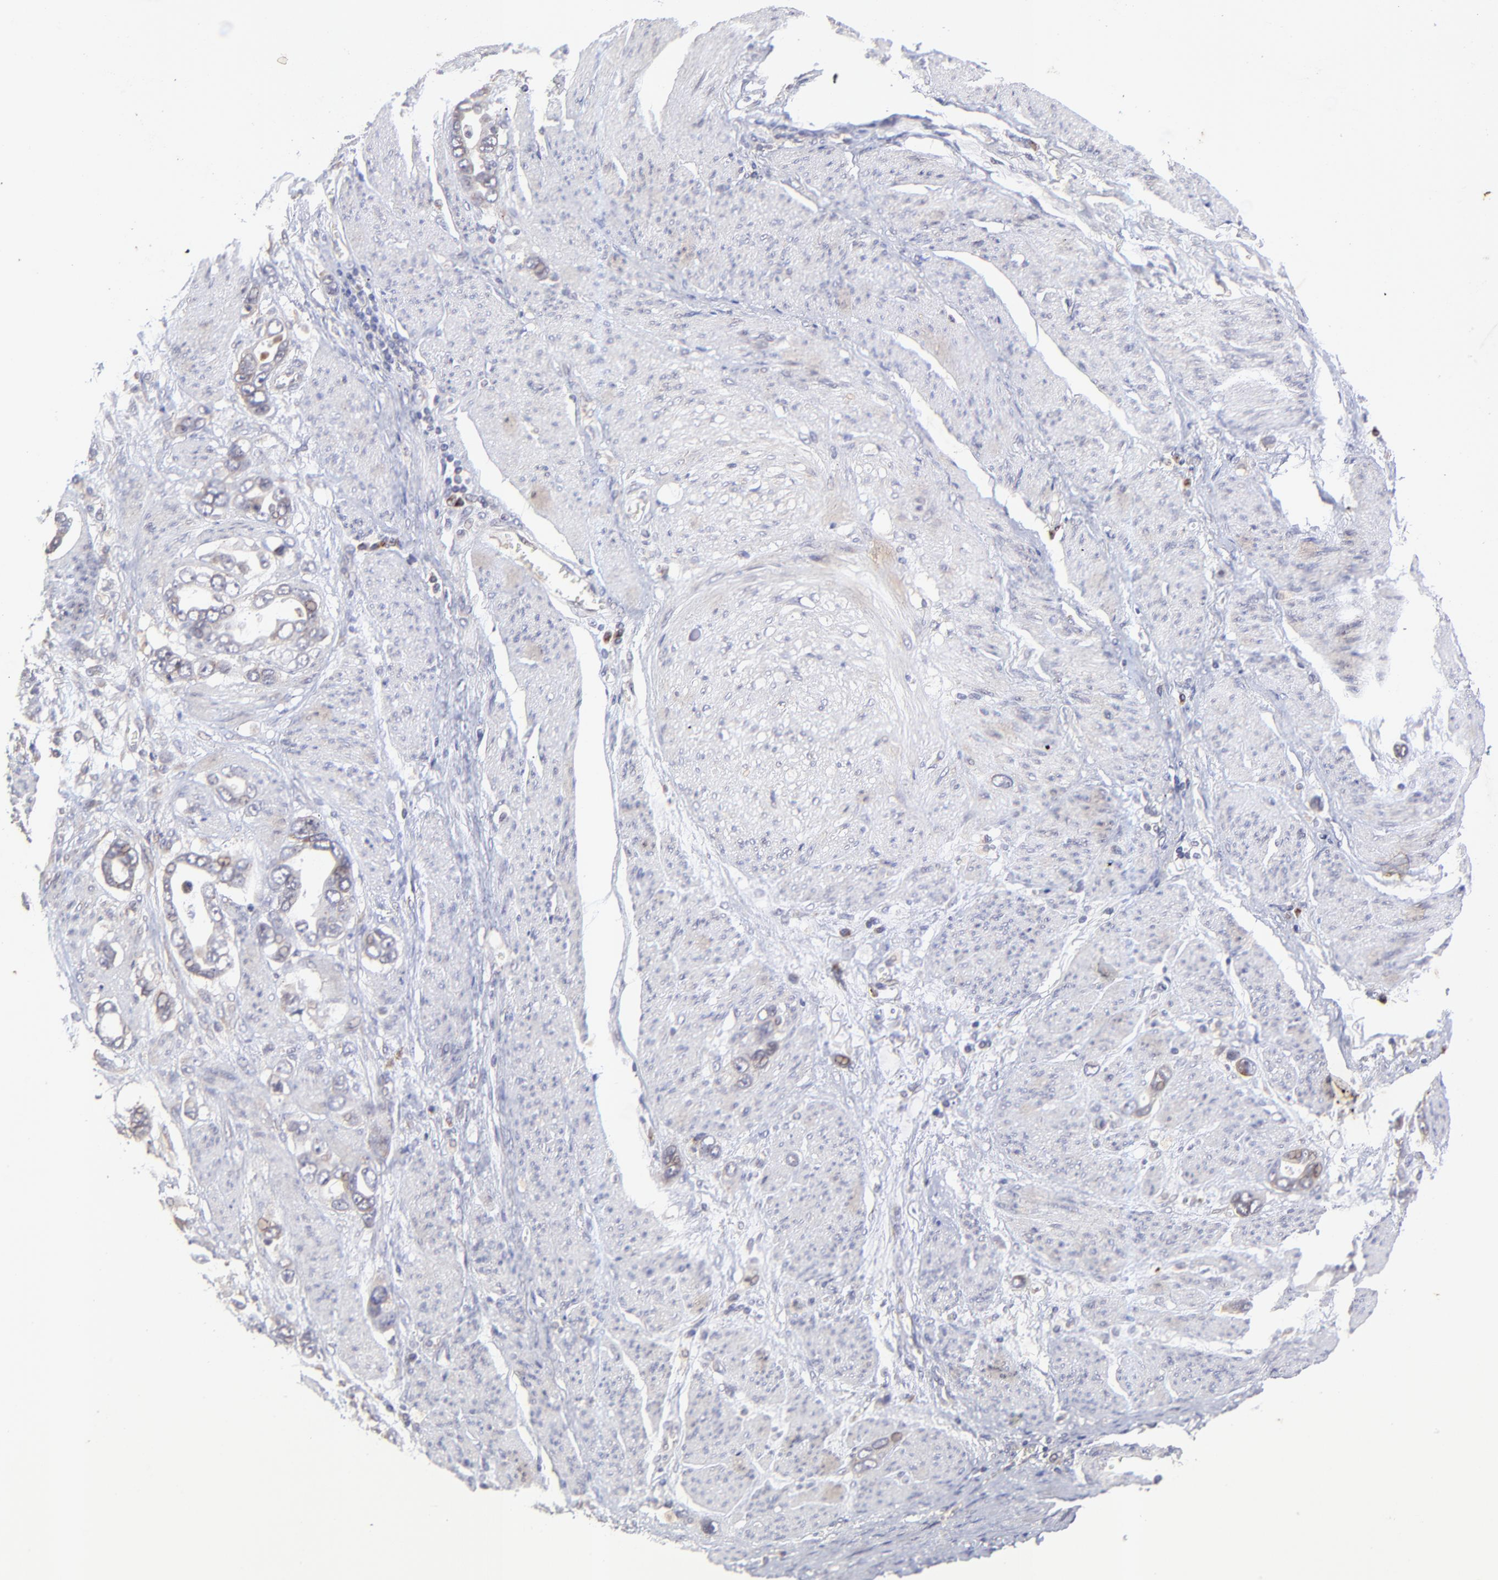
{"staining": {"intensity": "weak", "quantity": ">75%", "location": "cytoplasmic/membranous"}, "tissue": "stomach cancer", "cell_type": "Tumor cells", "image_type": "cancer", "snomed": [{"axis": "morphology", "description": "Adenocarcinoma, NOS"}, {"axis": "topography", "description": "Stomach"}], "caption": "Protein analysis of stomach cancer tissue reveals weak cytoplasmic/membranous expression in approximately >75% of tumor cells. Immunohistochemistry (ihc) stains the protein of interest in brown and the nuclei are stained blue.", "gene": "TNRC6B", "patient": {"sex": "male", "age": 78}}